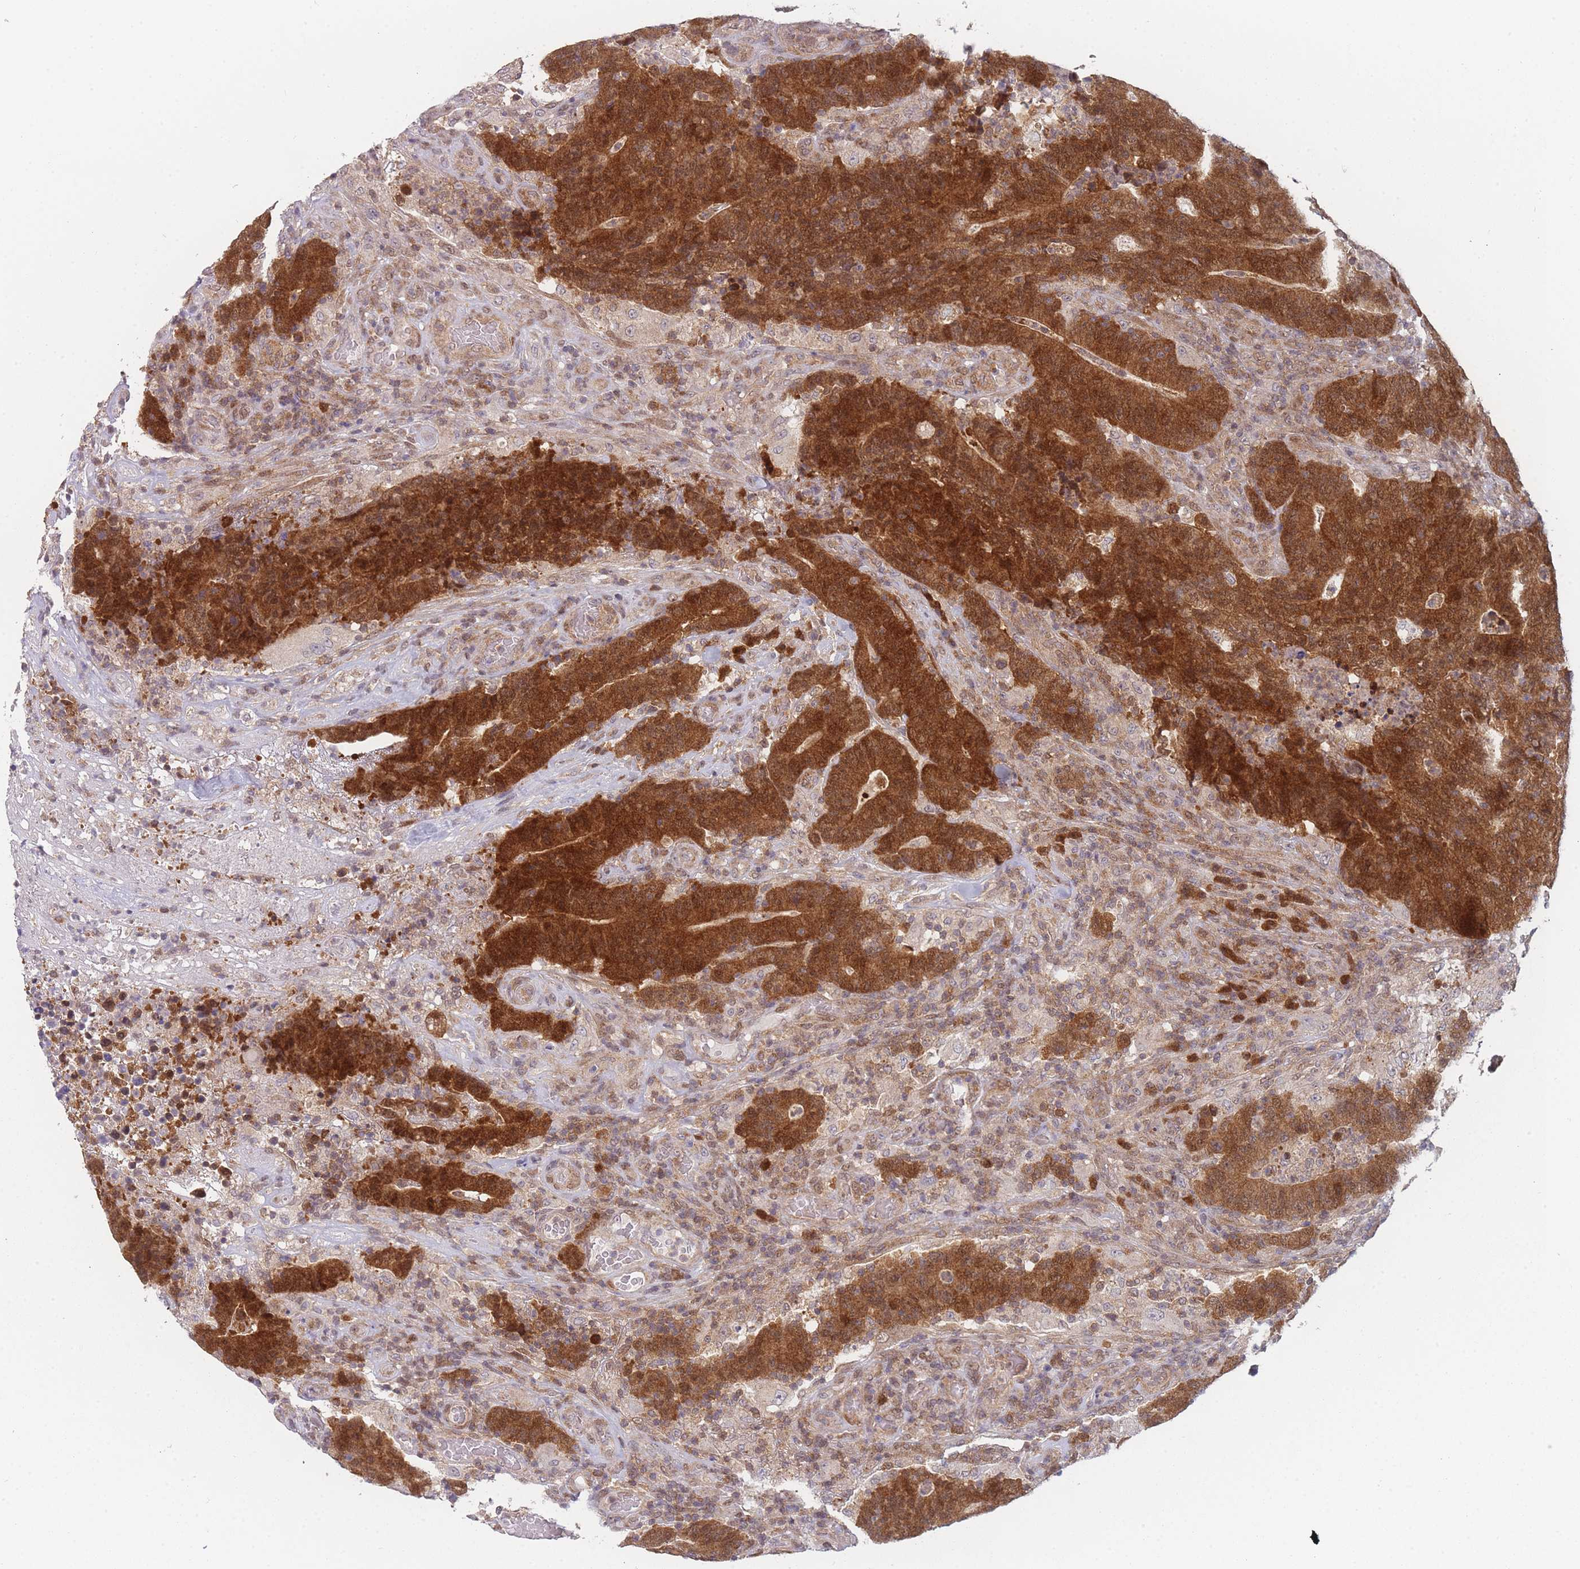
{"staining": {"intensity": "strong", "quantity": ">75%", "location": "cytoplasmic/membranous,nuclear"}, "tissue": "colorectal cancer", "cell_type": "Tumor cells", "image_type": "cancer", "snomed": [{"axis": "morphology", "description": "Normal tissue, NOS"}, {"axis": "morphology", "description": "Adenocarcinoma, NOS"}, {"axis": "topography", "description": "Colon"}], "caption": "This histopathology image reveals immunohistochemistry staining of colorectal cancer, with high strong cytoplasmic/membranous and nuclear expression in approximately >75% of tumor cells.", "gene": "MRI1", "patient": {"sex": "female", "age": 75}}